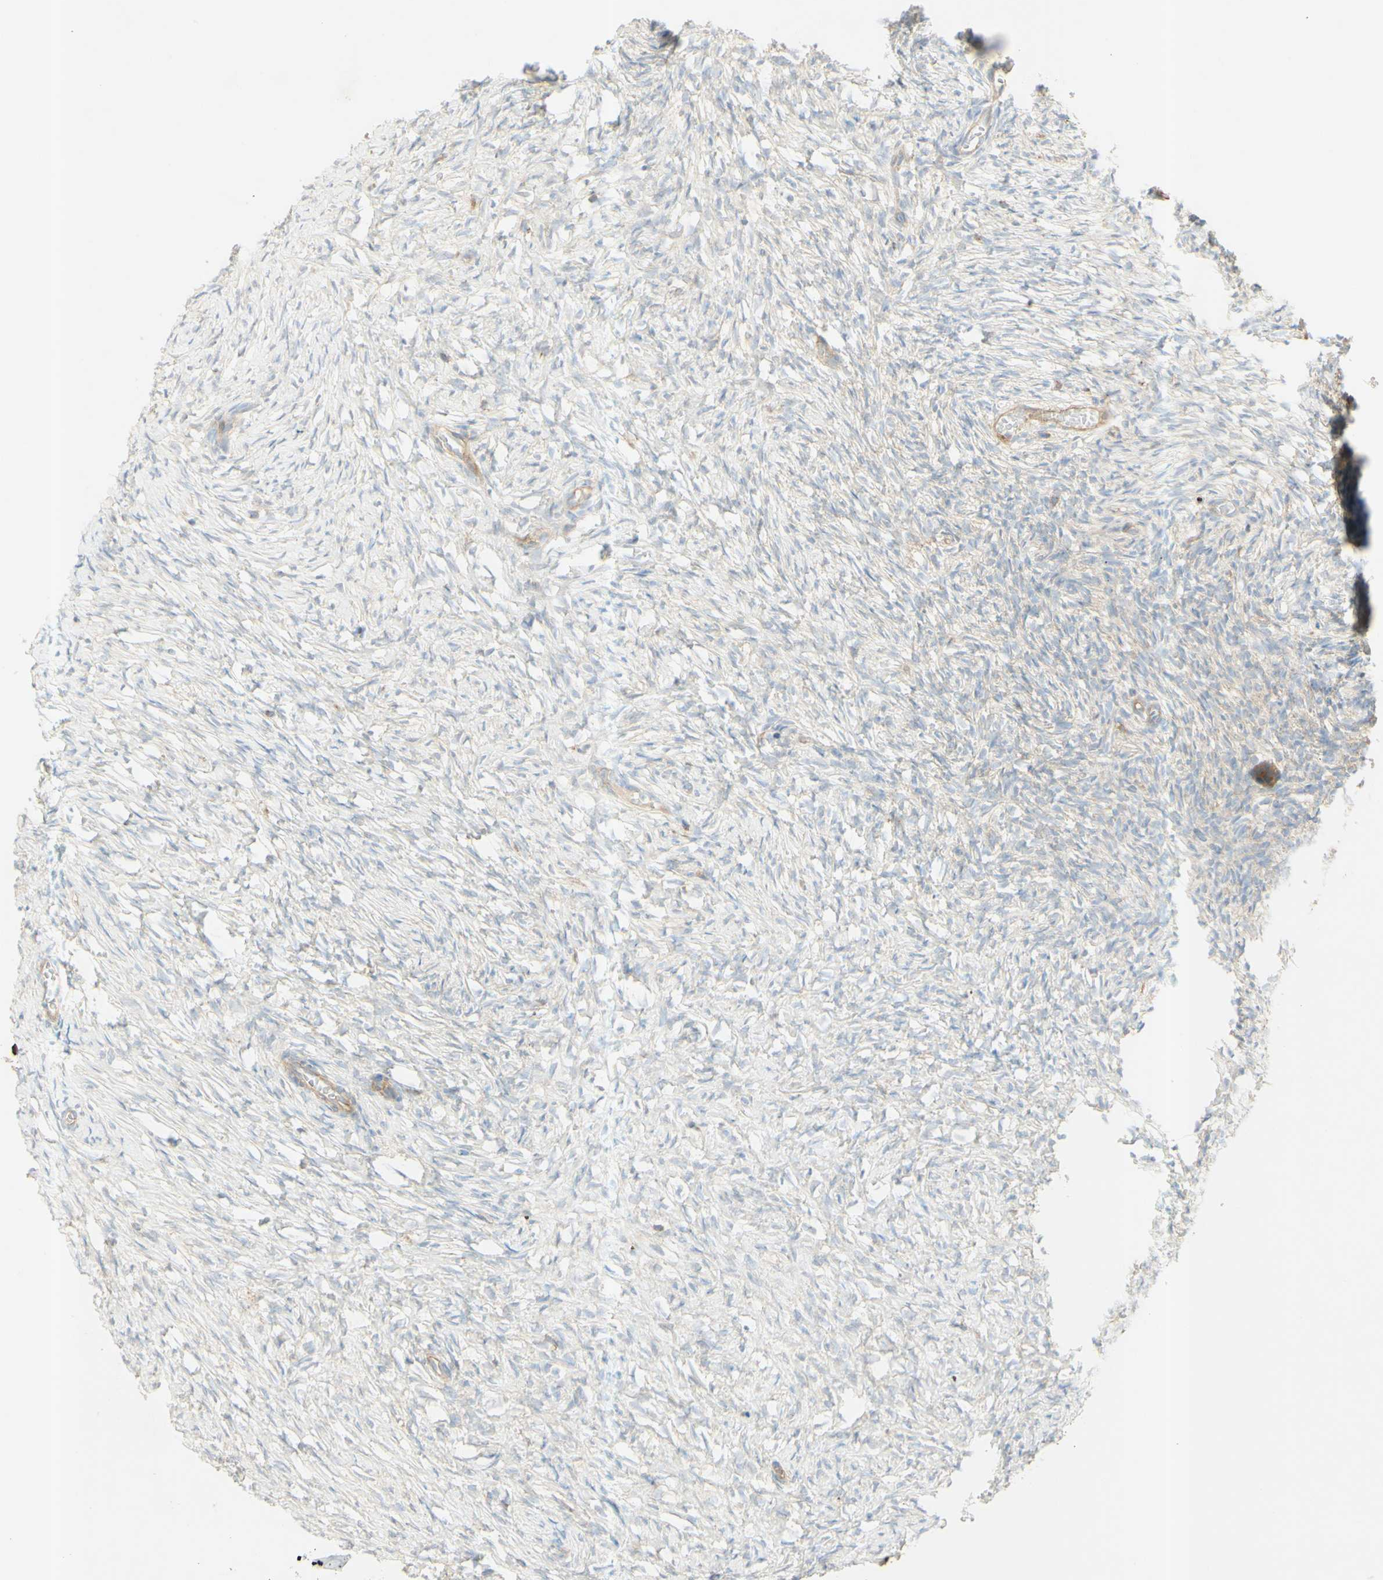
{"staining": {"intensity": "weak", "quantity": "25%-75%", "location": "cytoplasmic/membranous"}, "tissue": "ovary", "cell_type": "Ovarian stroma cells", "image_type": "normal", "snomed": [{"axis": "morphology", "description": "Normal tissue, NOS"}, {"axis": "topography", "description": "Ovary"}], "caption": "A high-resolution photomicrograph shows immunohistochemistry (IHC) staining of benign ovary, which exhibits weak cytoplasmic/membranous positivity in approximately 25%-75% of ovarian stroma cells.", "gene": "IKBKG", "patient": {"sex": "female", "age": 35}}